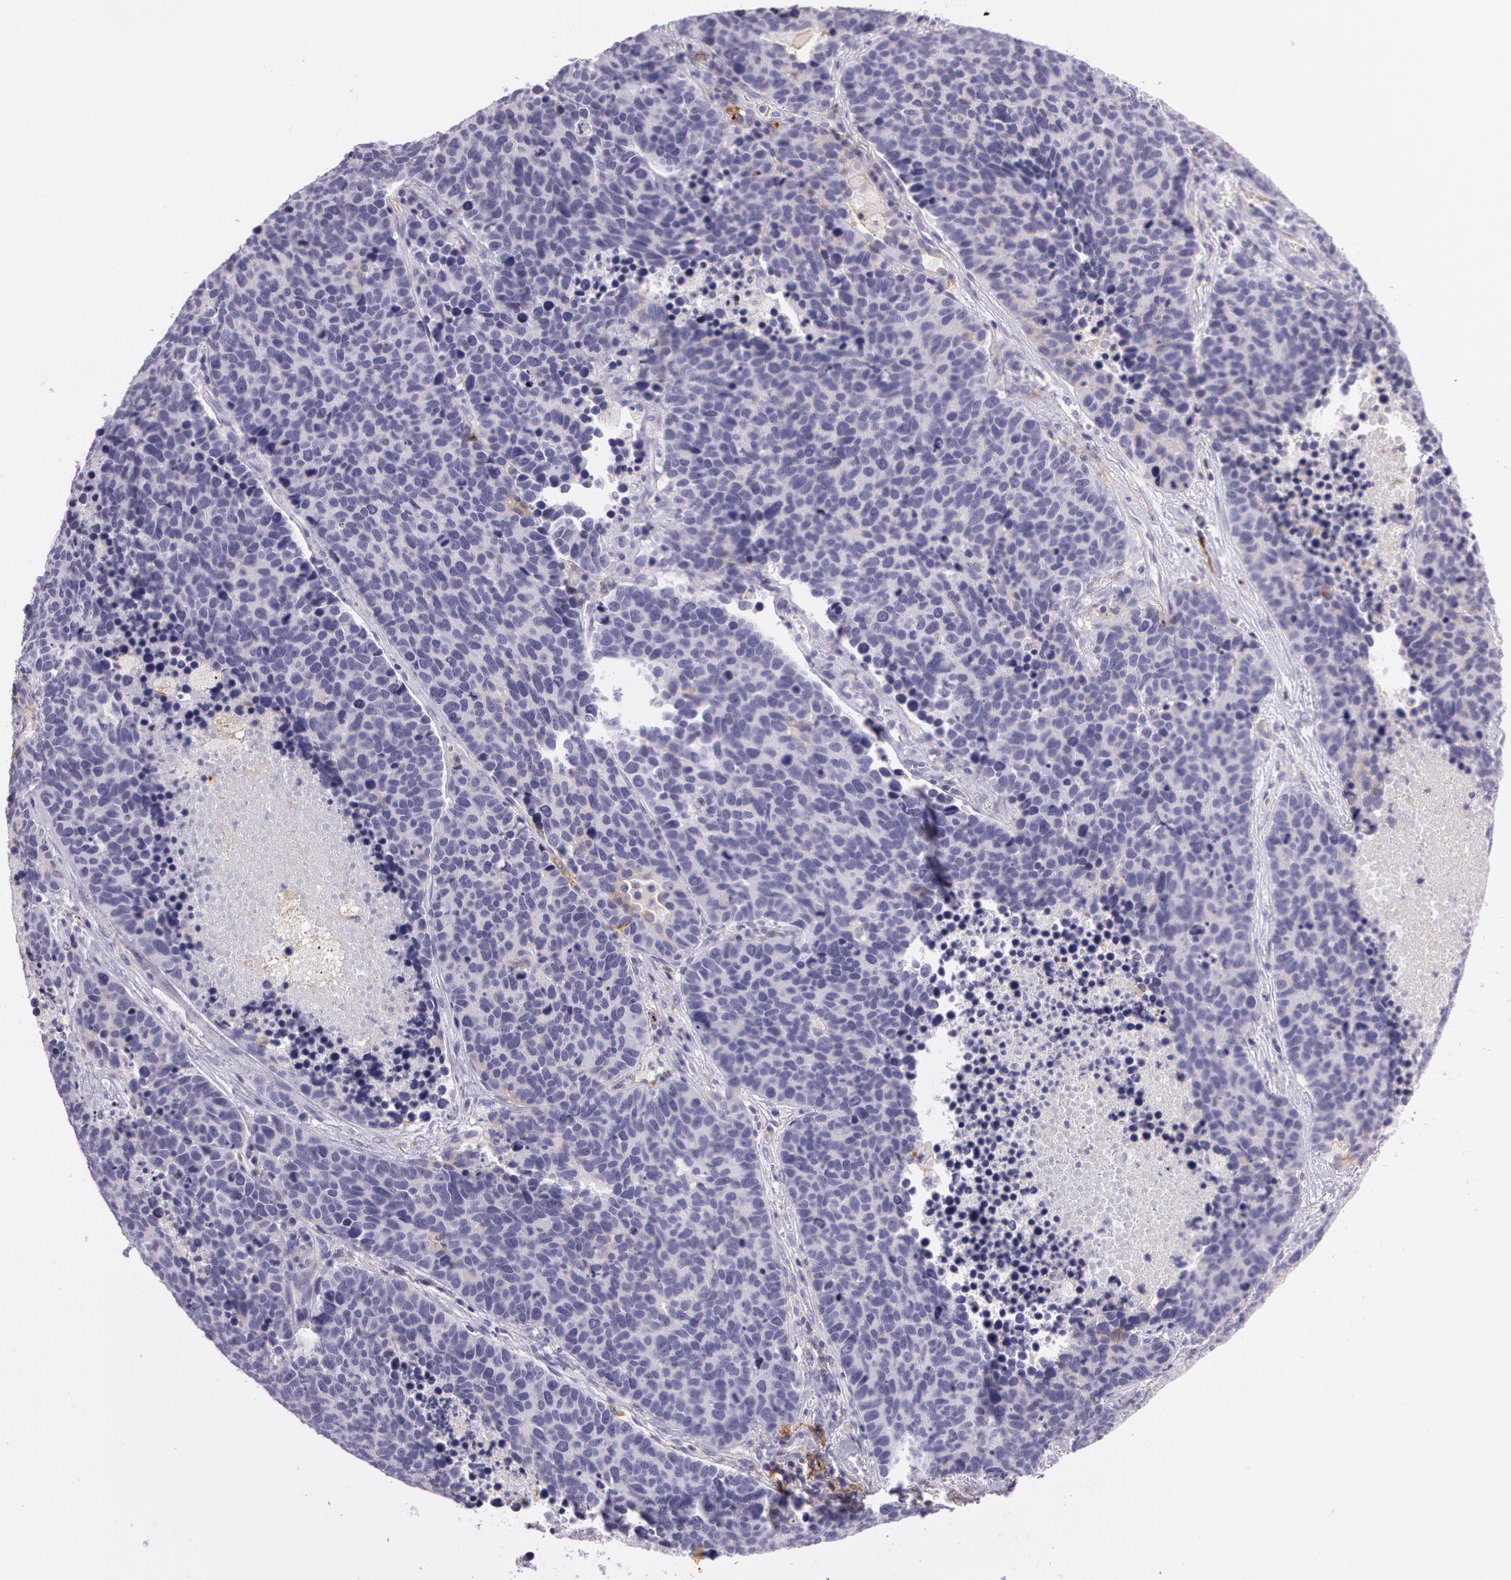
{"staining": {"intensity": "weak", "quantity": "<25%", "location": "cytoplasmic/membranous"}, "tissue": "lung cancer", "cell_type": "Tumor cells", "image_type": "cancer", "snomed": [{"axis": "morphology", "description": "Neoplasm, malignant, NOS"}, {"axis": "topography", "description": "Lung"}], "caption": "The micrograph reveals no significant staining in tumor cells of lung malignant neoplasm.", "gene": "LY75", "patient": {"sex": "female", "age": 75}}